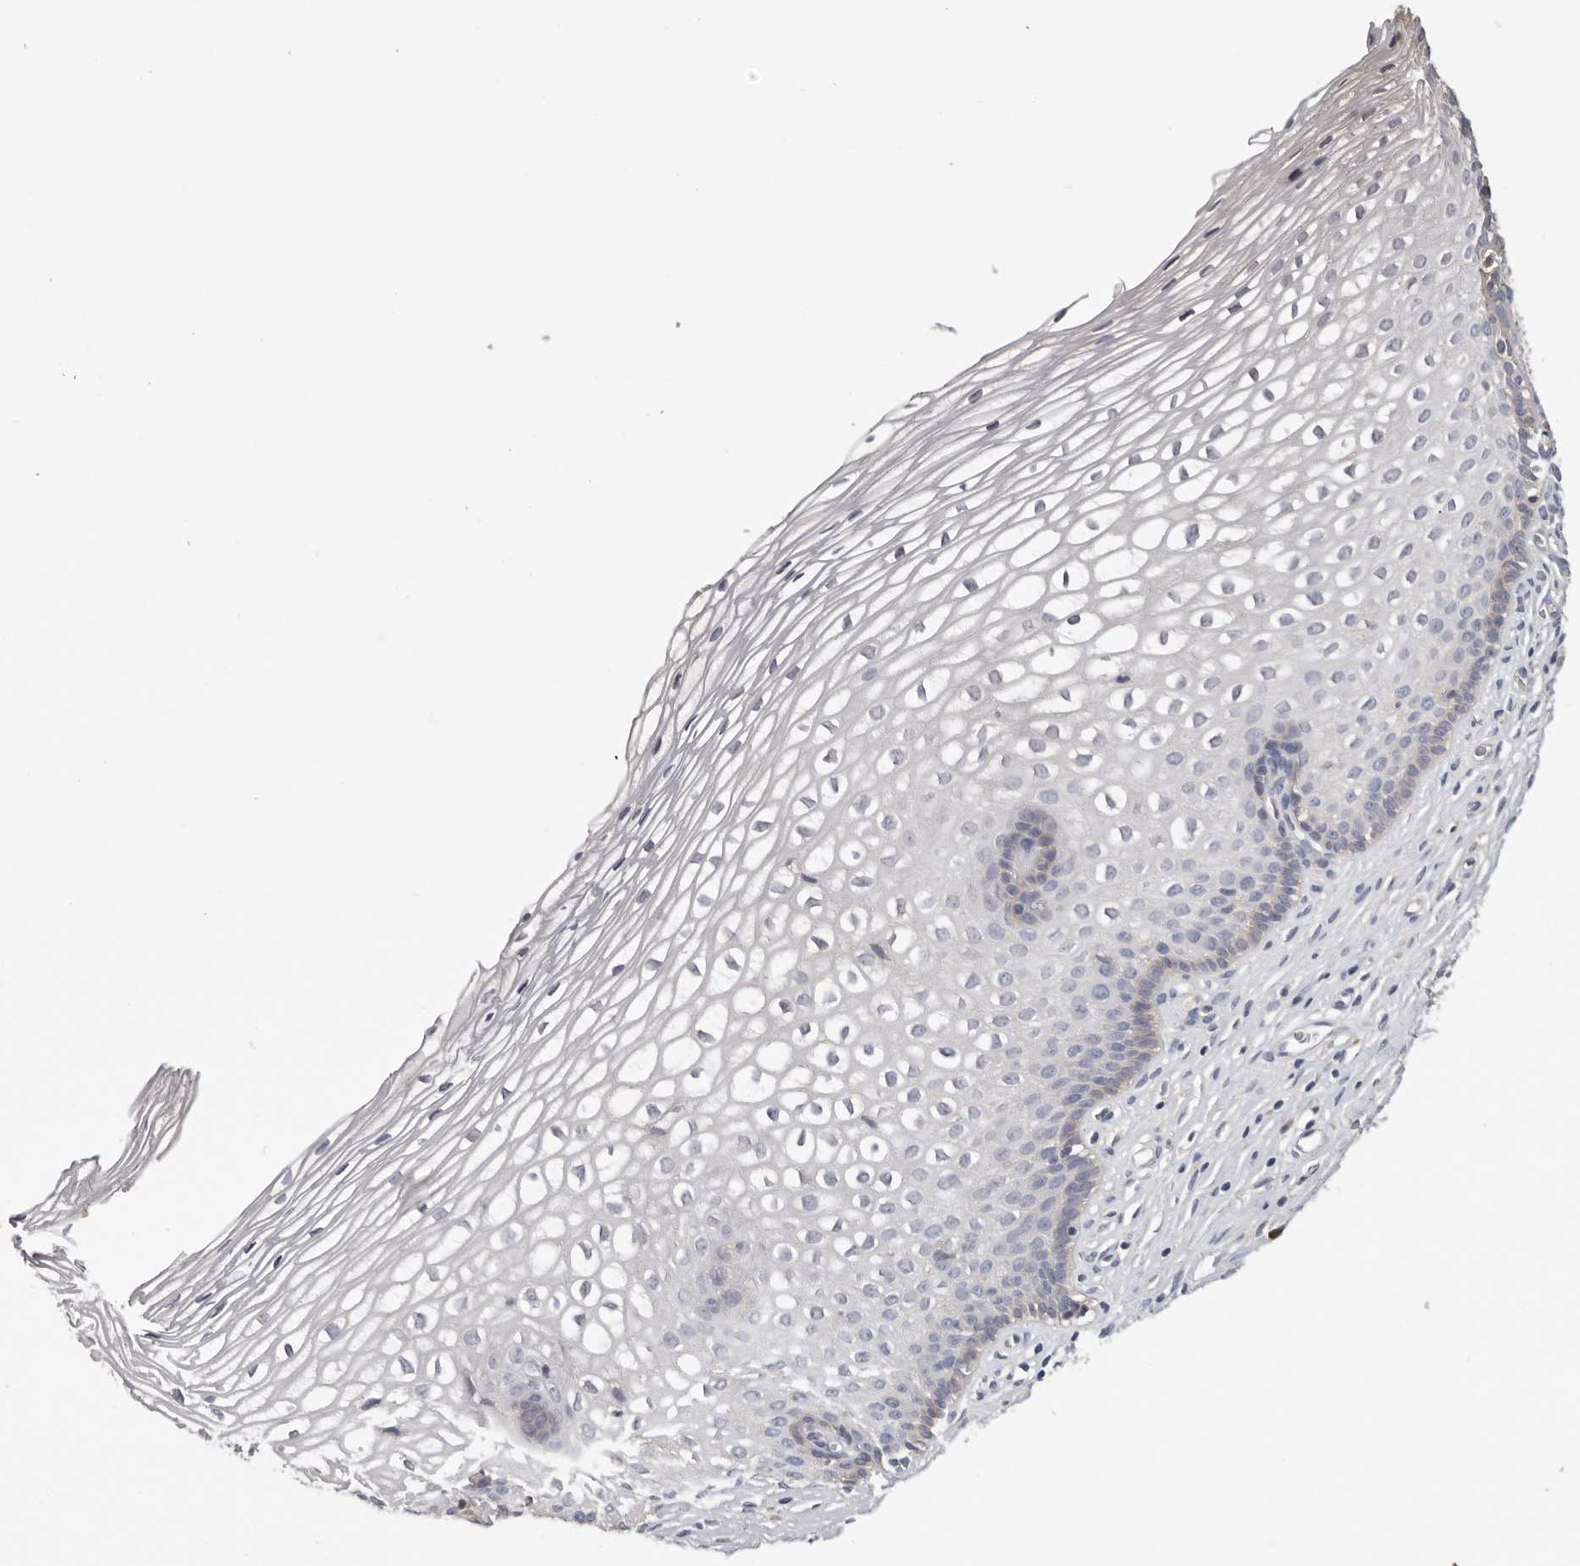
{"staining": {"intensity": "negative", "quantity": "none", "location": "none"}, "tissue": "cervix", "cell_type": "Glandular cells", "image_type": "normal", "snomed": [{"axis": "morphology", "description": "Normal tissue, NOS"}, {"axis": "topography", "description": "Cervix"}], "caption": "IHC photomicrograph of benign human cervix stained for a protein (brown), which displays no expression in glandular cells. (IHC, brightfield microscopy, high magnification).", "gene": "WDTC1", "patient": {"sex": "female", "age": 27}}